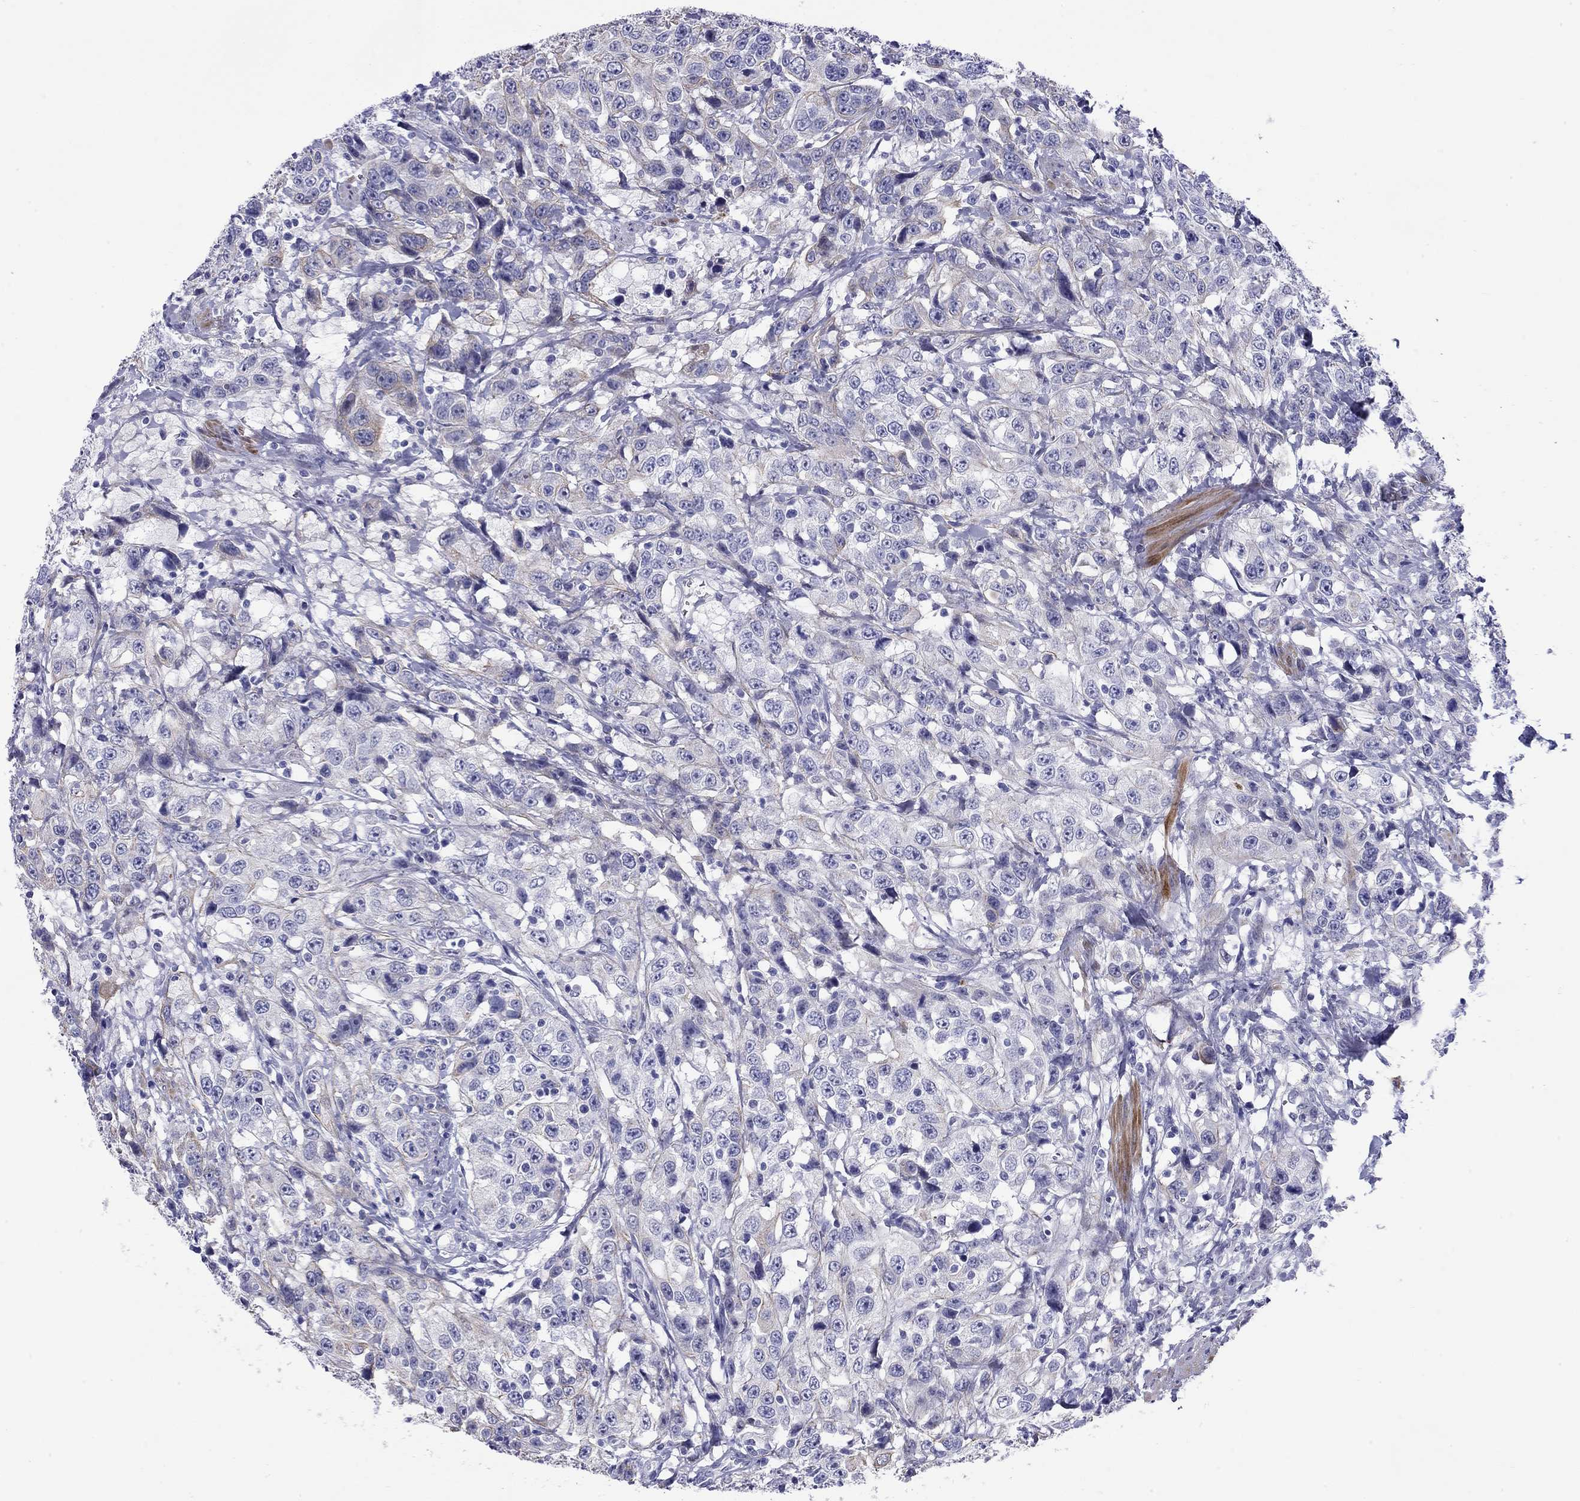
{"staining": {"intensity": "weak", "quantity": "25%-75%", "location": "cytoplasmic/membranous"}, "tissue": "urothelial cancer", "cell_type": "Tumor cells", "image_type": "cancer", "snomed": [{"axis": "morphology", "description": "Urothelial carcinoma, NOS"}, {"axis": "morphology", "description": "Urothelial carcinoma, High grade"}, {"axis": "topography", "description": "Urinary bladder"}], "caption": "Urothelial cancer stained with a protein marker exhibits weak staining in tumor cells.", "gene": "CMYA5", "patient": {"sex": "female", "age": 73}}